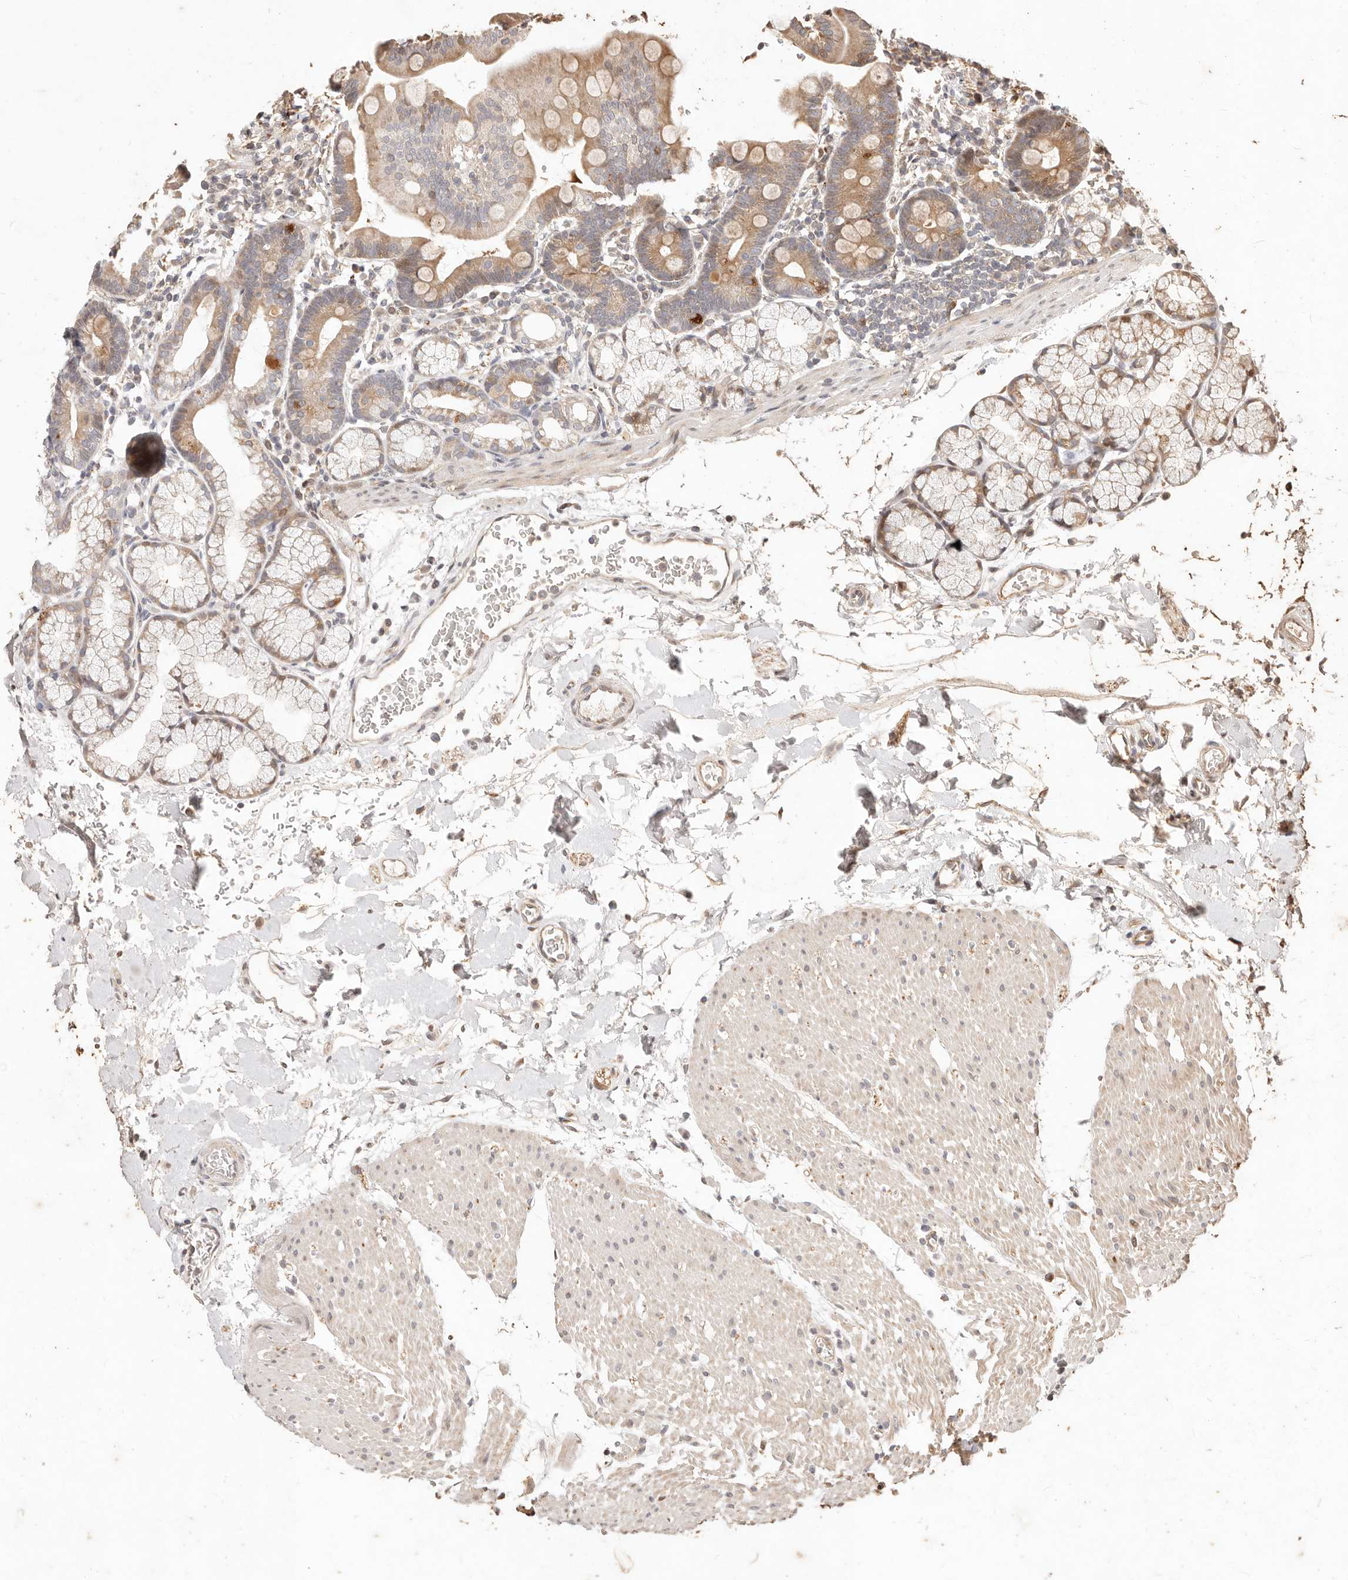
{"staining": {"intensity": "moderate", "quantity": "<25%", "location": "cytoplasmic/membranous"}, "tissue": "duodenum", "cell_type": "Glandular cells", "image_type": "normal", "snomed": [{"axis": "morphology", "description": "Normal tissue, NOS"}, {"axis": "topography", "description": "Duodenum"}], "caption": "Immunohistochemical staining of unremarkable duodenum demonstrates moderate cytoplasmic/membranous protein expression in about <25% of glandular cells. The protein is shown in brown color, while the nuclei are stained blue.", "gene": "KIF9", "patient": {"sex": "male", "age": 54}}